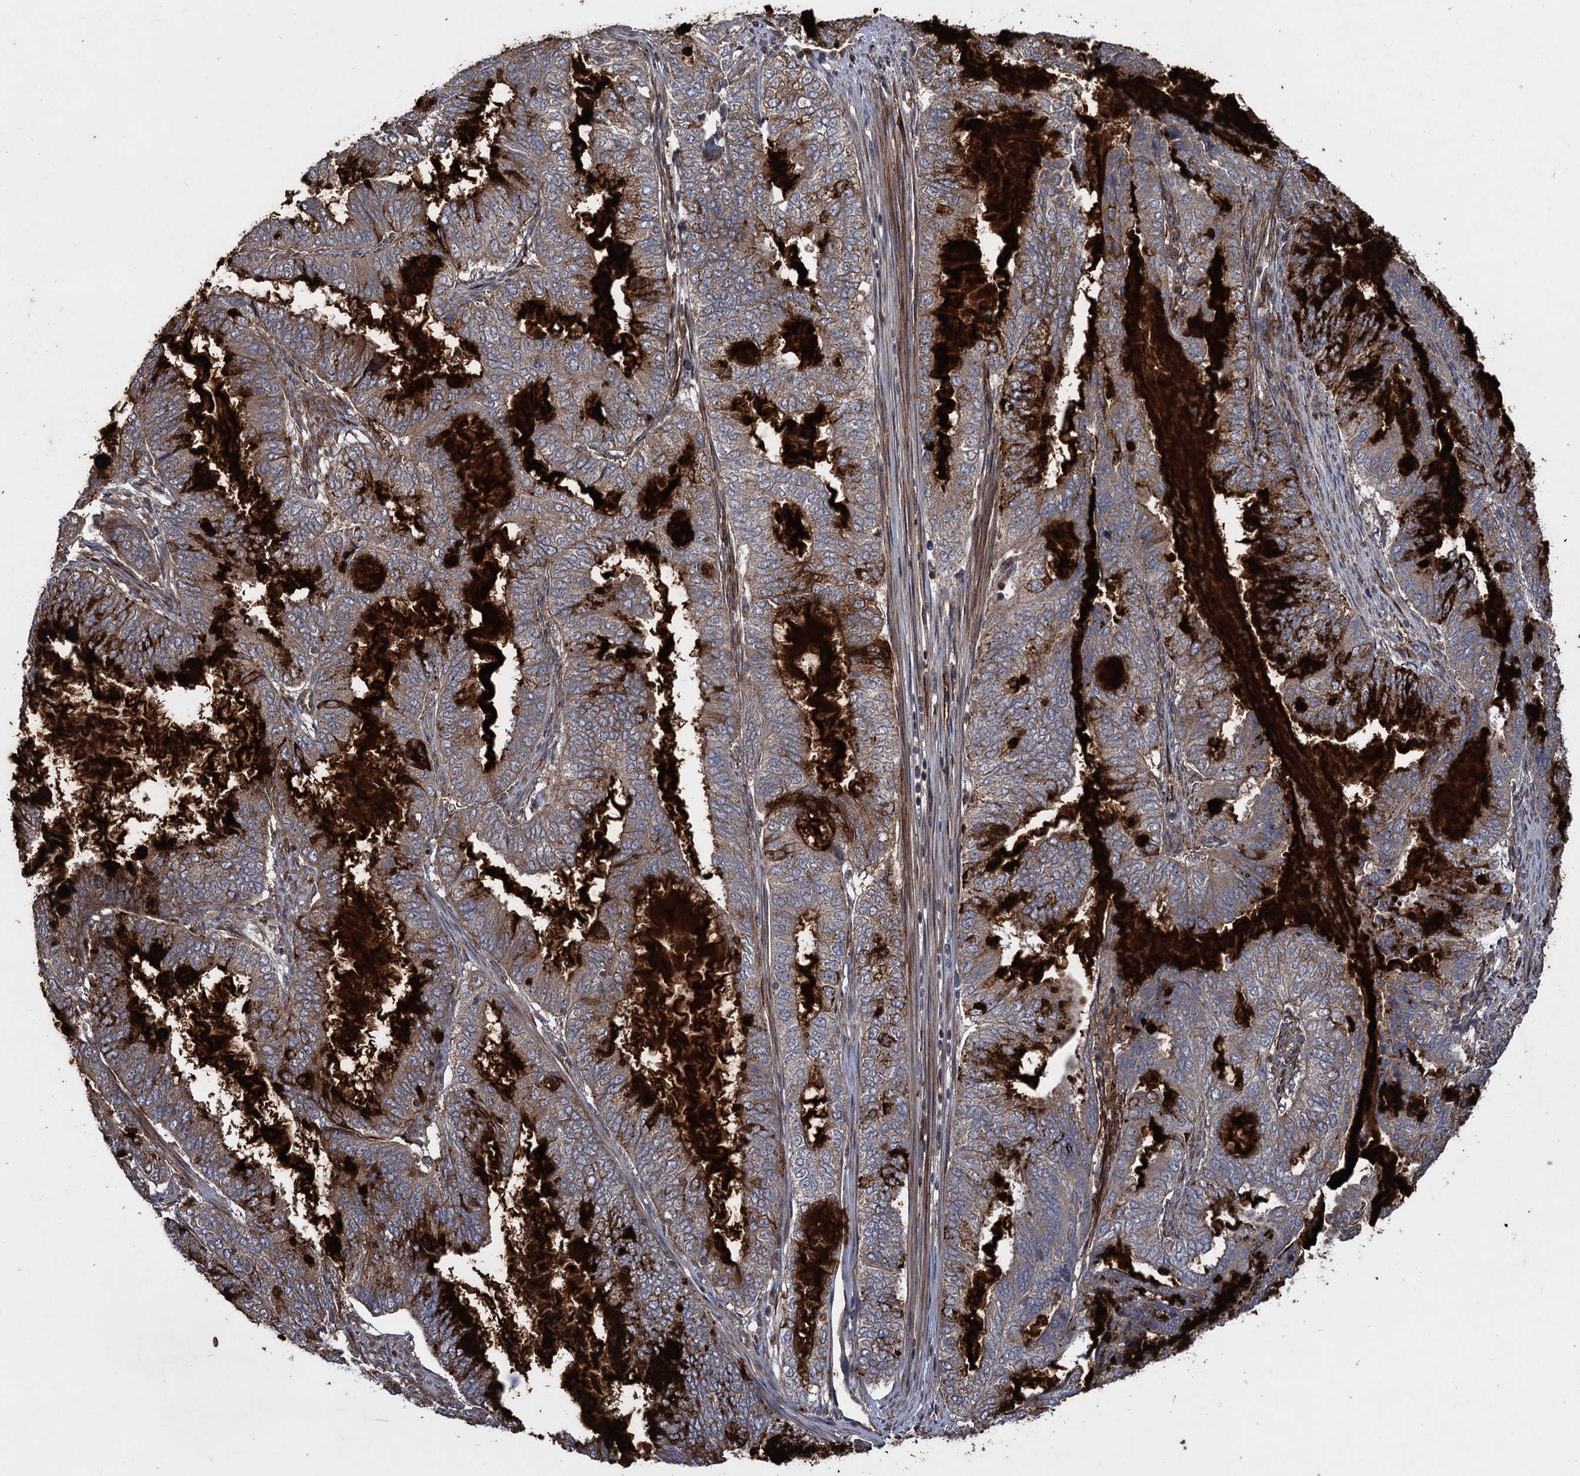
{"staining": {"intensity": "strong", "quantity": "25%-75%", "location": "cytoplasmic/membranous"}, "tissue": "endometrial cancer", "cell_type": "Tumor cells", "image_type": "cancer", "snomed": [{"axis": "morphology", "description": "Adenocarcinoma, NOS"}, {"axis": "topography", "description": "Endometrium"}], "caption": "This image displays endometrial cancer (adenocarcinoma) stained with IHC to label a protein in brown. The cytoplasmic/membranous of tumor cells show strong positivity for the protein. Nuclei are counter-stained blue.", "gene": "TXNDC11", "patient": {"sex": "female", "age": 51}}